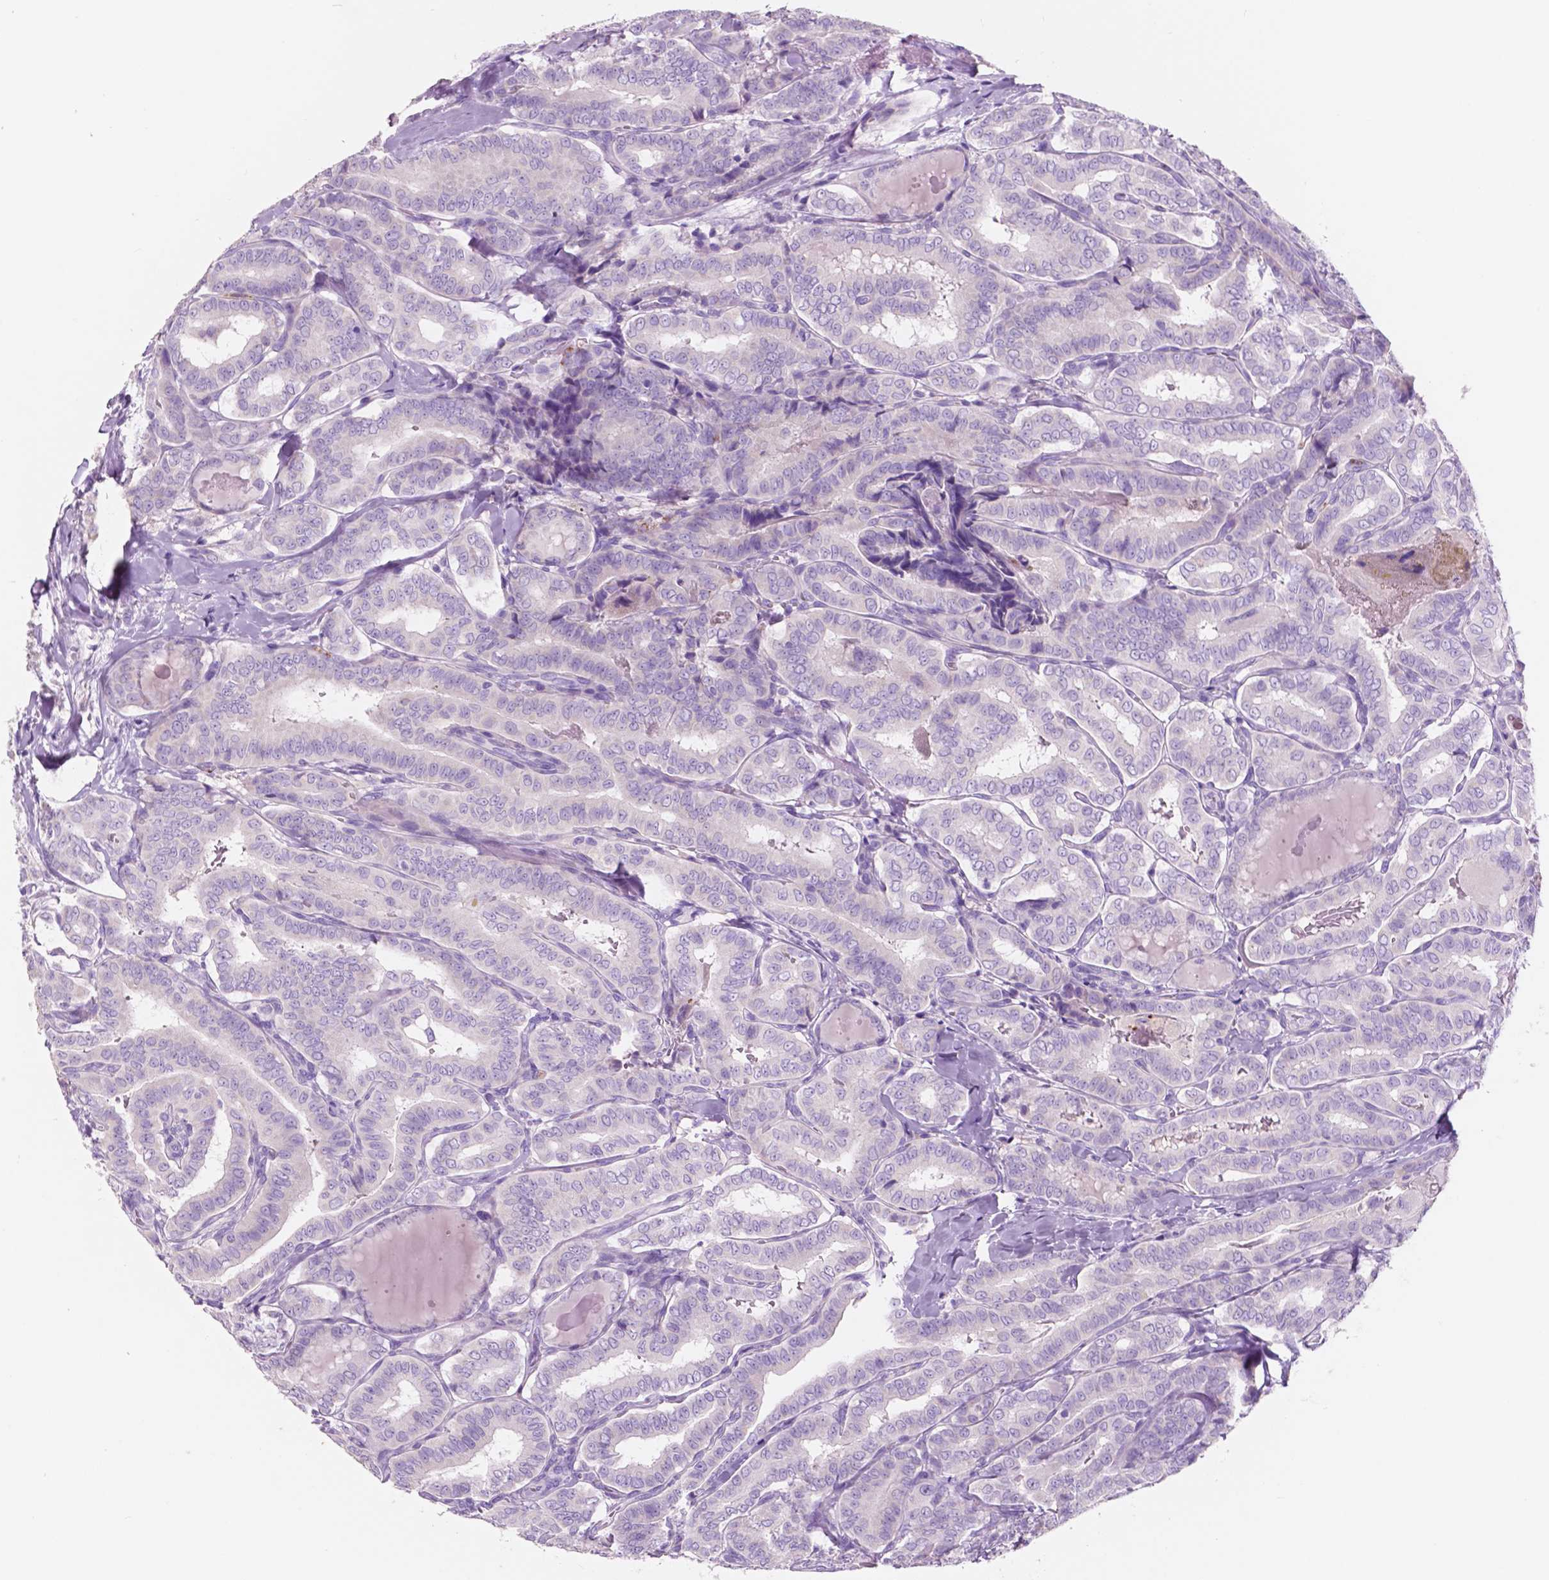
{"staining": {"intensity": "negative", "quantity": "none", "location": "none"}, "tissue": "thyroid cancer", "cell_type": "Tumor cells", "image_type": "cancer", "snomed": [{"axis": "morphology", "description": "Papillary adenocarcinoma, NOS"}, {"axis": "morphology", "description": "Papillary adenoma metastatic"}, {"axis": "topography", "description": "Thyroid gland"}], "caption": "This is a histopathology image of immunohistochemistry staining of thyroid cancer (papillary adenocarcinoma), which shows no staining in tumor cells. Nuclei are stained in blue.", "gene": "CUZD1", "patient": {"sex": "female", "age": 50}}